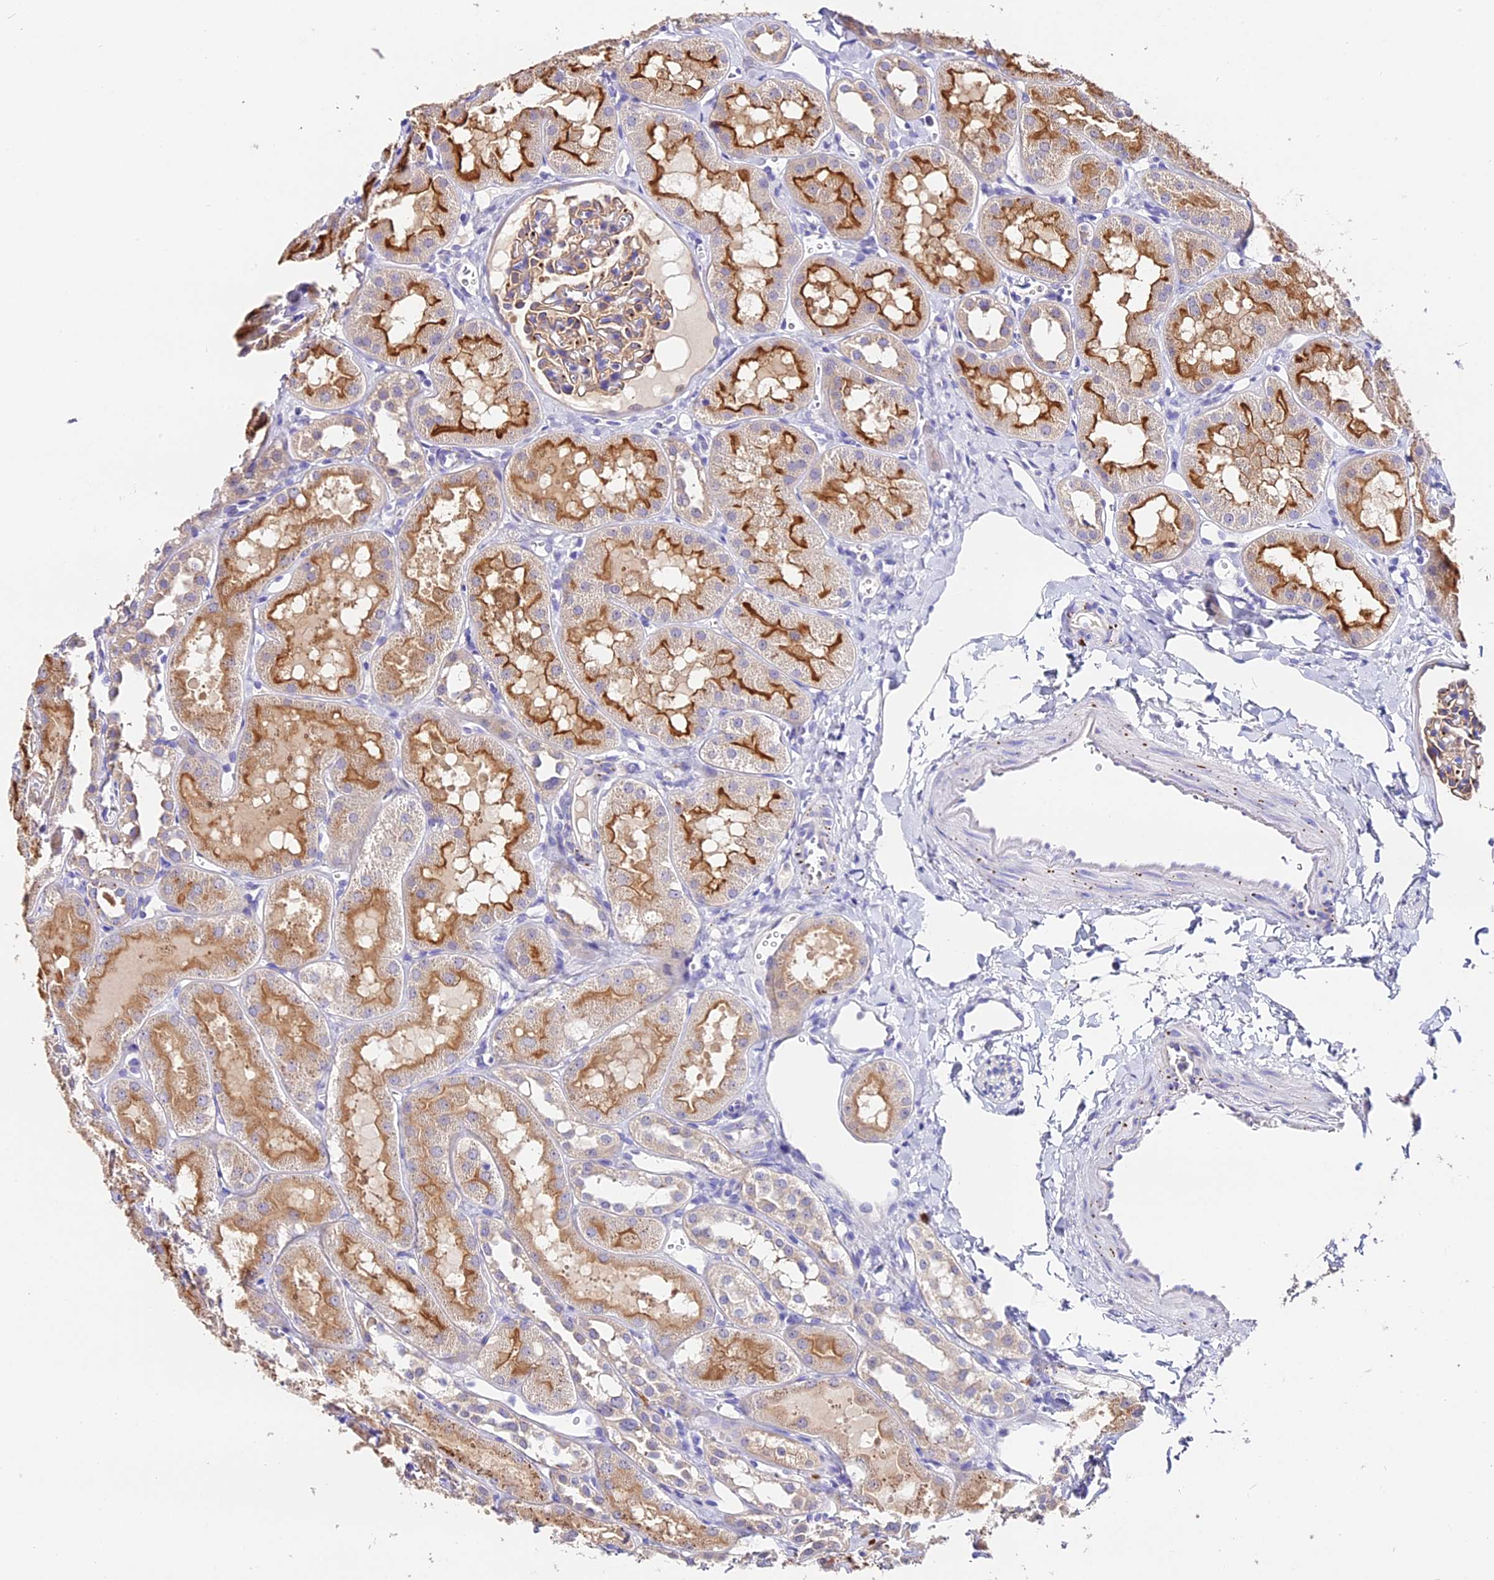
{"staining": {"intensity": "moderate", "quantity": "<25%", "location": "cytoplasmic/membranous"}, "tissue": "kidney", "cell_type": "Cells in glomeruli", "image_type": "normal", "snomed": [{"axis": "morphology", "description": "Normal tissue, NOS"}, {"axis": "topography", "description": "Kidney"}, {"axis": "topography", "description": "Urinary bladder"}], "caption": "Cells in glomeruli reveal low levels of moderate cytoplasmic/membranous positivity in approximately <25% of cells in benign human kidney. The protein is shown in brown color, while the nuclei are stained blue.", "gene": "LYPD6", "patient": {"sex": "male", "age": 16}}